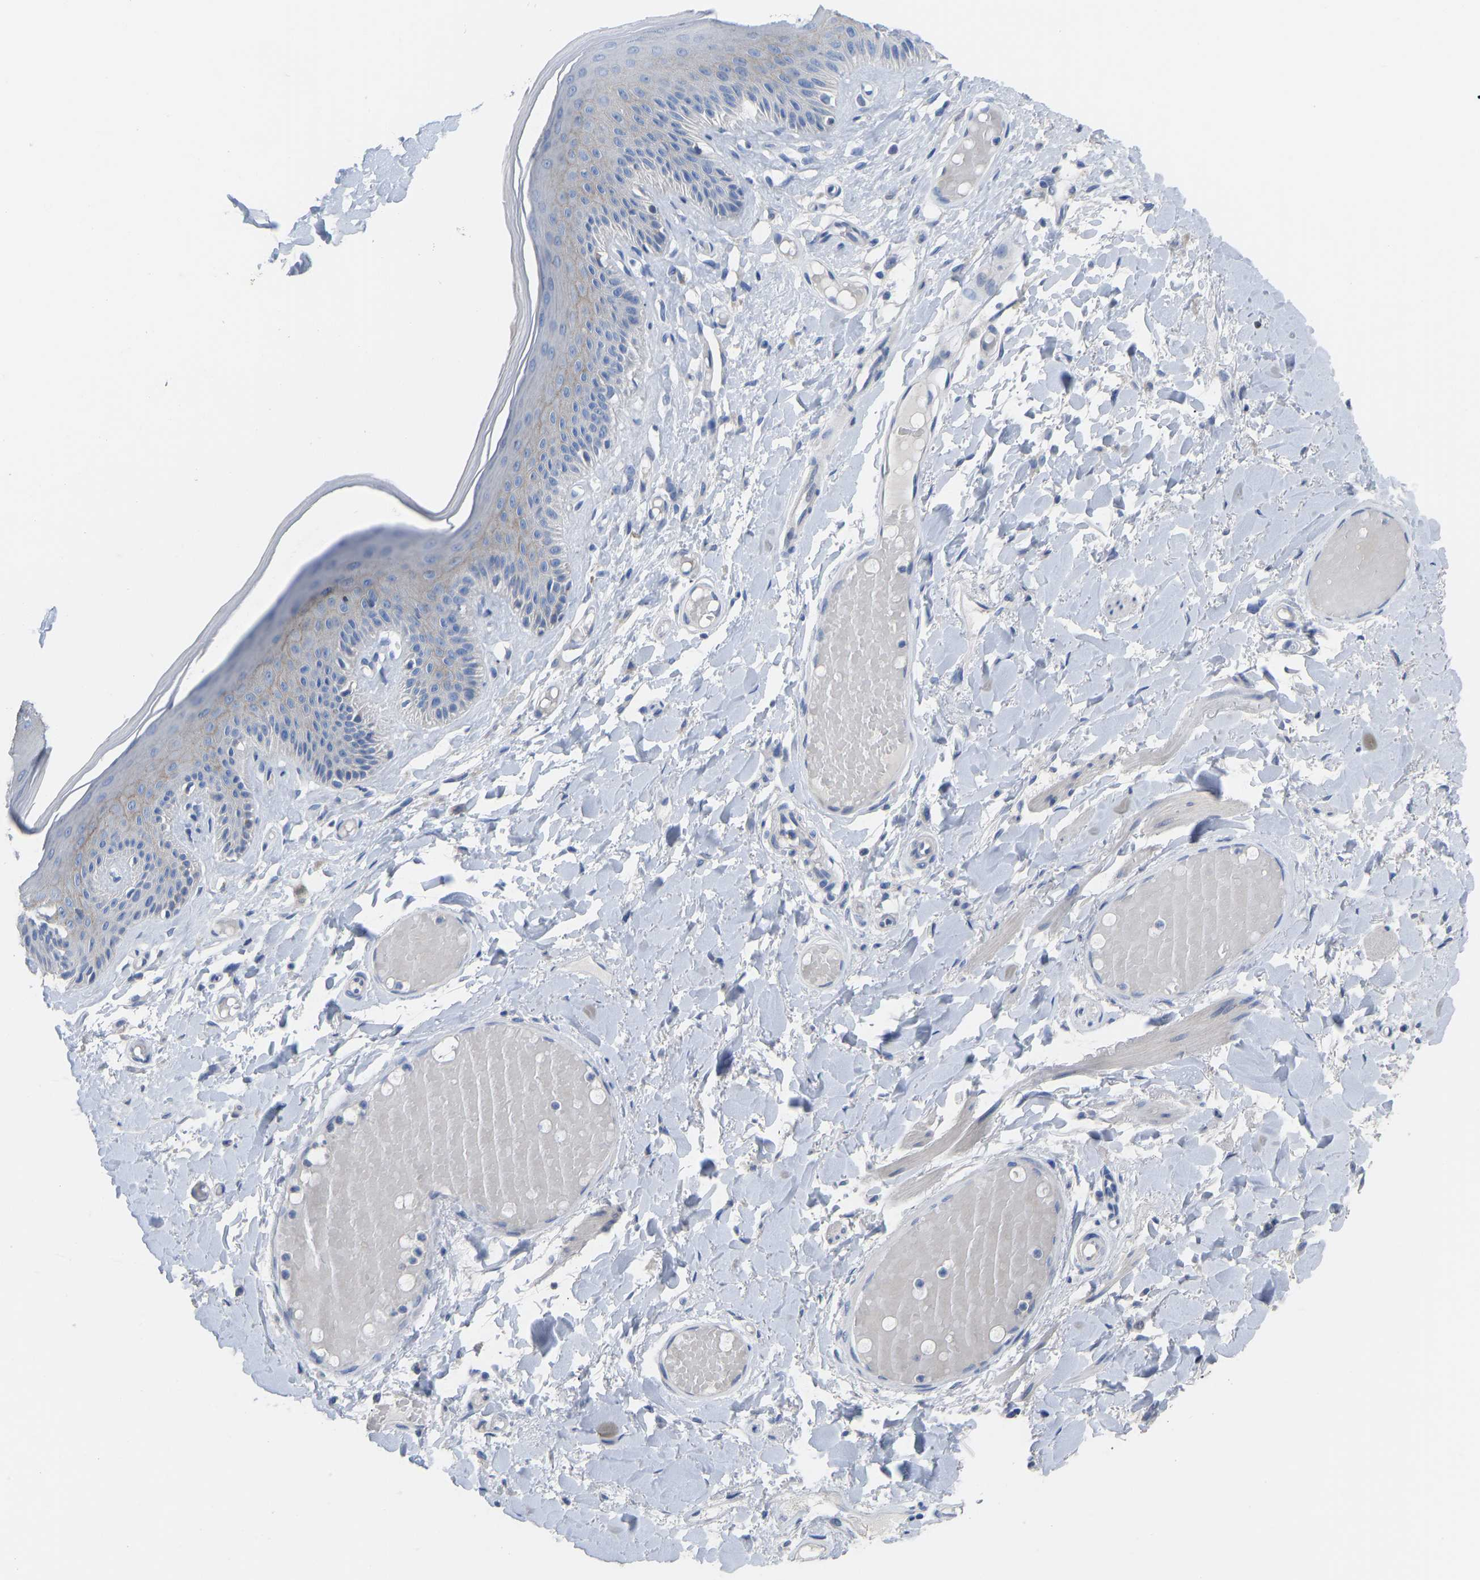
{"staining": {"intensity": "moderate", "quantity": "25%-75%", "location": "cytoplasmic/membranous"}, "tissue": "skin", "cell_type": "Epidermal cells", "image_type": "normal", "snomed": [{"axis": "morphology", "description": "Normal tissue, NOS"}, {"axis": "topography", "description": "Vulva"}], "caption": "Unremarkable skin reveals moderate cytoplasmic/membranous positivity in approximately 25%-75% of epidermal cells, visualized by immunohistochemistry.", "gene": "OLIG2", "patient": {"sex": "female", "age": 73}}